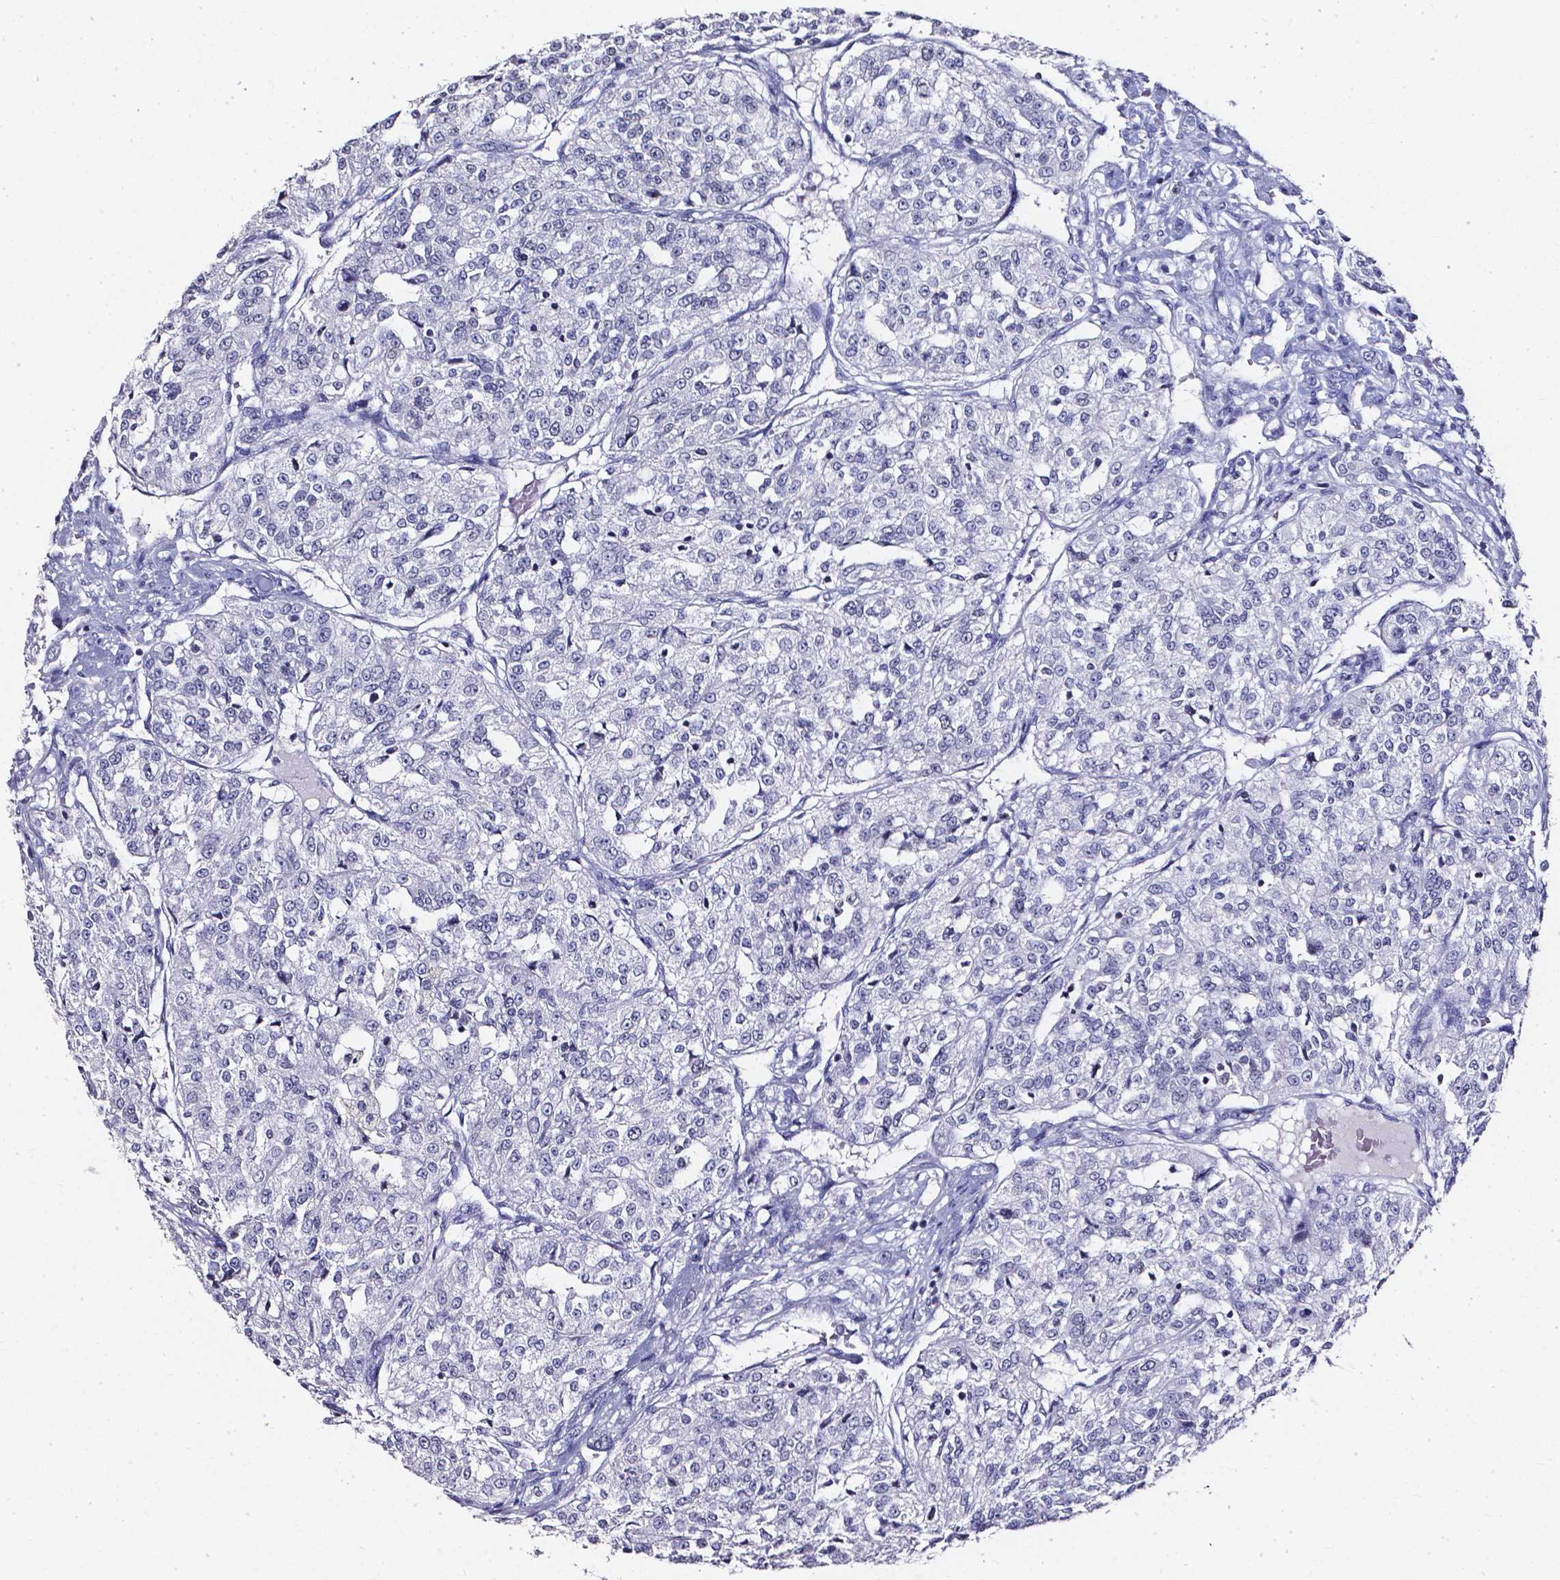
{"staining": {"intensity": "negative", "quantity": "none", "location": "none"}, "tissue": "renal cancer", "cell_type": "Tumor cells", "image_type": "cancer", "snomed": [{"axis": "morphology", "description": "Adenocarcinoma, NOS"}, {"axis": "topography", "description": "Kidney"}], "caption": "Human renal adenocarcinoma stained for a protein using immunohistochemistry (IHC) shows no positivity in tumor cells.", "gene": "AKR1B10", "patient": {"sex": "female", "age": 63}}